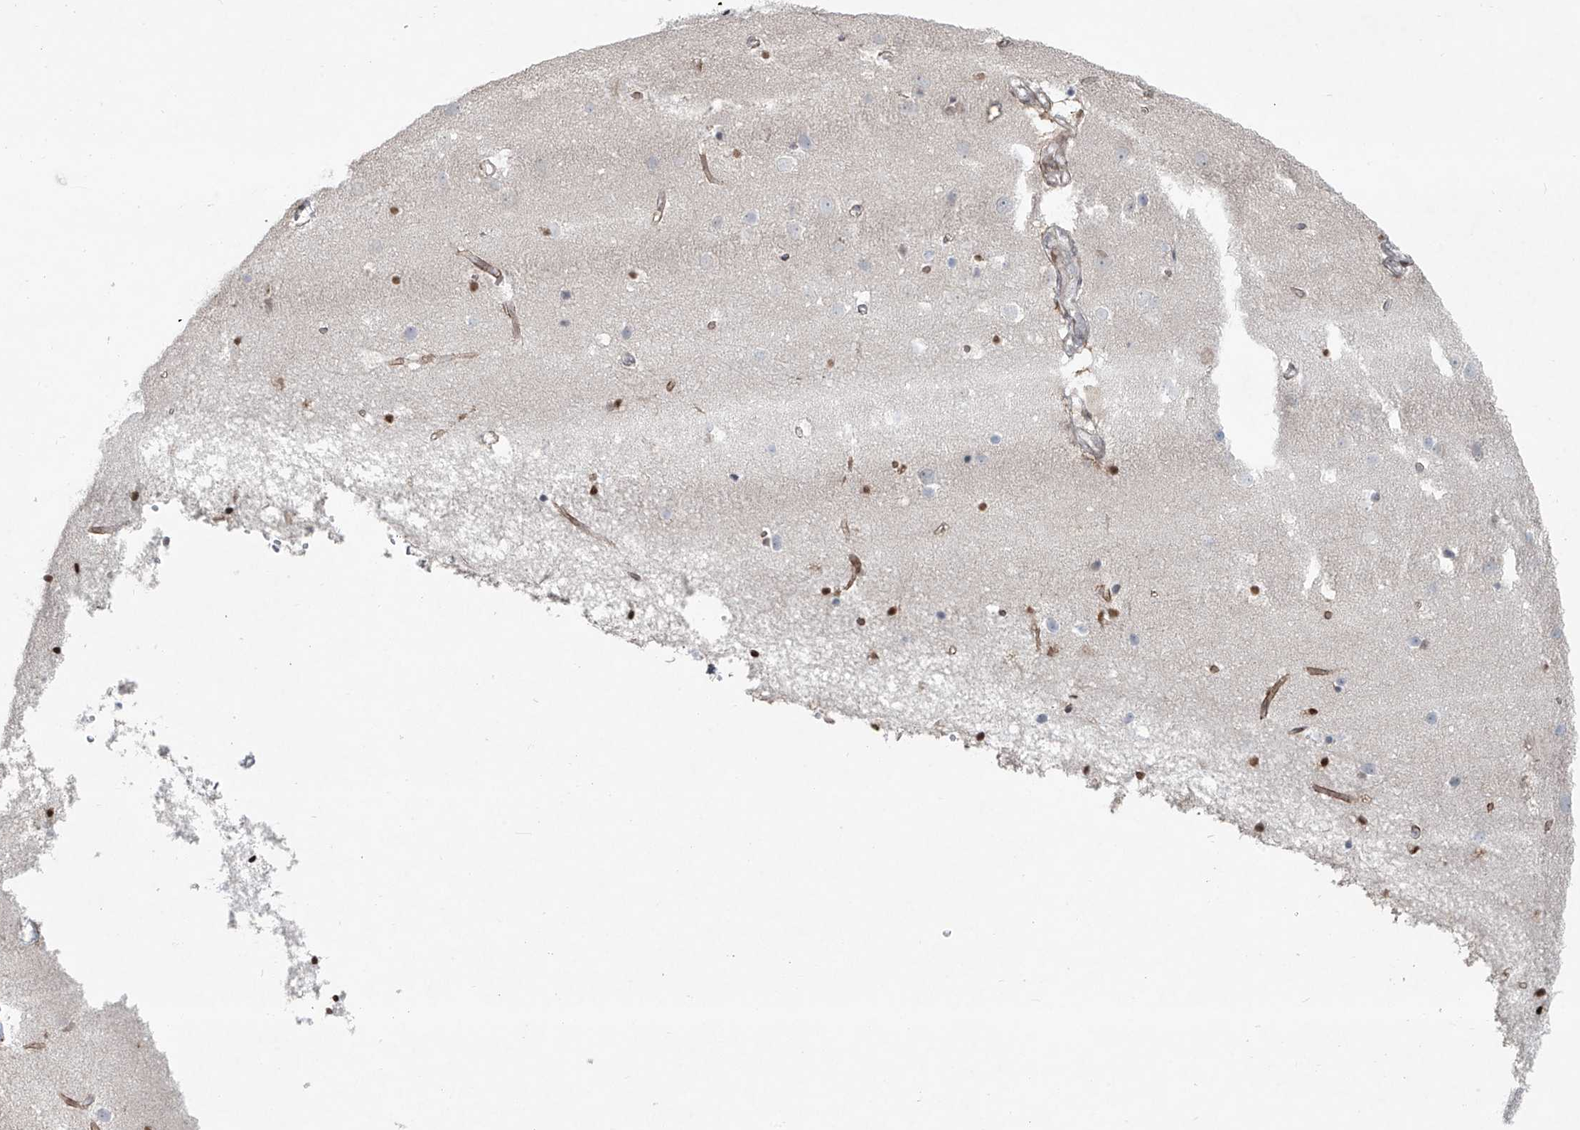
{"staining": {"intensity": "moderate", "quantity": ">75%", "location": "cytoplasmic/membranous"}, "tissue": "cerebral cortex", "cell_type": "Endothelial cells", "image_type": "normal", "snomed": [{"axis": "morphology", "description": "Normal tissue, NOS"}, {"axis": "topography", "description": "Cerebral cortex"}], "caption": "A high-resolution histopathology image shows IHC staining of benign cerebral cortex, which reveals moderate cytoplasmic/membranous staining in about >75% of endothelial cells. The staining is performed using DAB brown chromogen to label protein expression. The nuclei are counter-stained blue using hematoxylin.", "gene": "PPAT", "patient": {"sex": "male", "age": 54}}